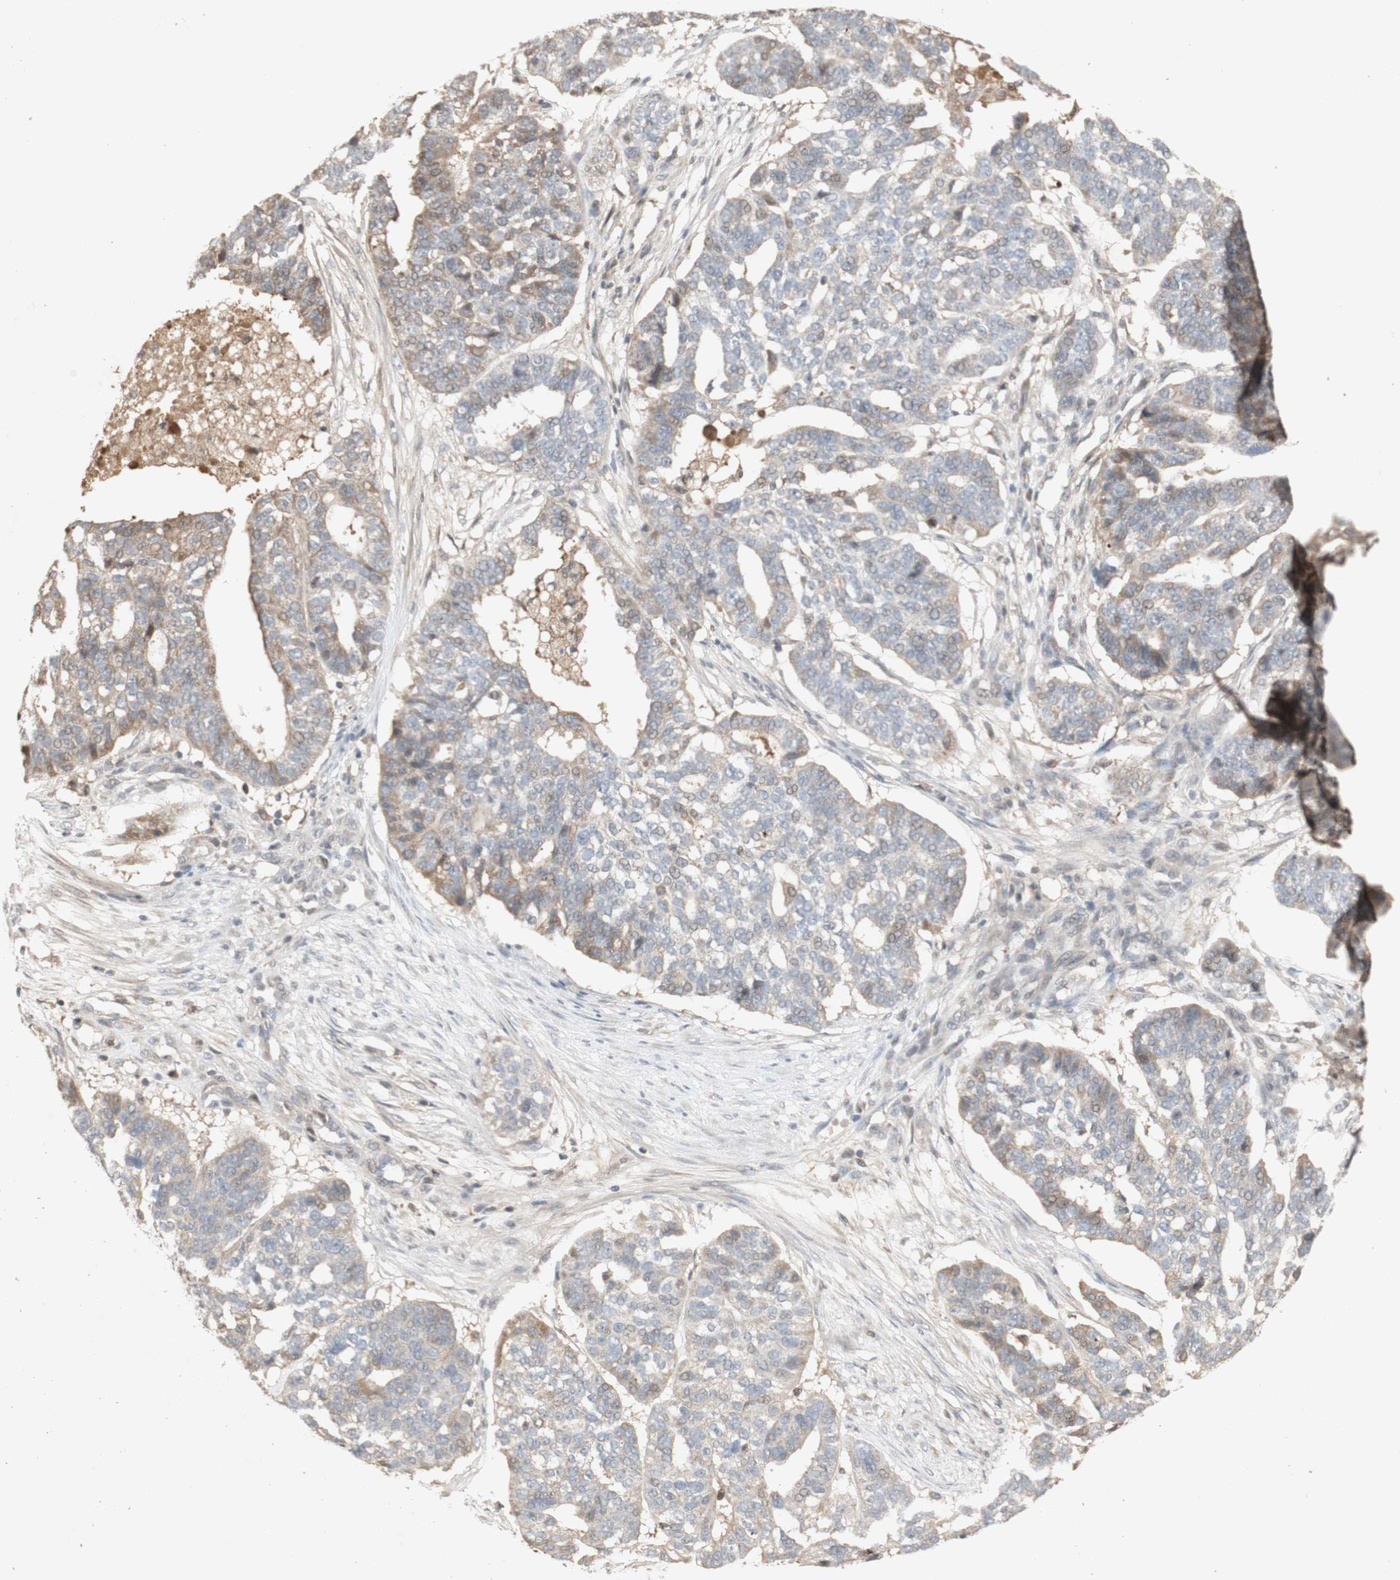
{"staining": {"intensity": "weak", "quantity": "<25%", "location": "cytoplasmic/membranous"}, "tissue": "ovarian cancer", "cell_type": "Tumor cells", "image_type": "cancer", "snomed": [{"axis": "morphology", "description": "Cystadenocarcinoma, serous, NOS"}, {"axis": "topography", "description": "Ovary"}], "caption": "This is a histopathology image of immunohistochemistry (IHC) staining of serous cystadenocarcinoma (ovarian), which shows no positivity in tumor cells. (DAB (3,3'-diaminobenzidine) immunohistochemistry (IHC) visualized using brightfield microscopy, high magnification).", "gene": "NRG4", "patient": {"sex": "female", "age": 59}}